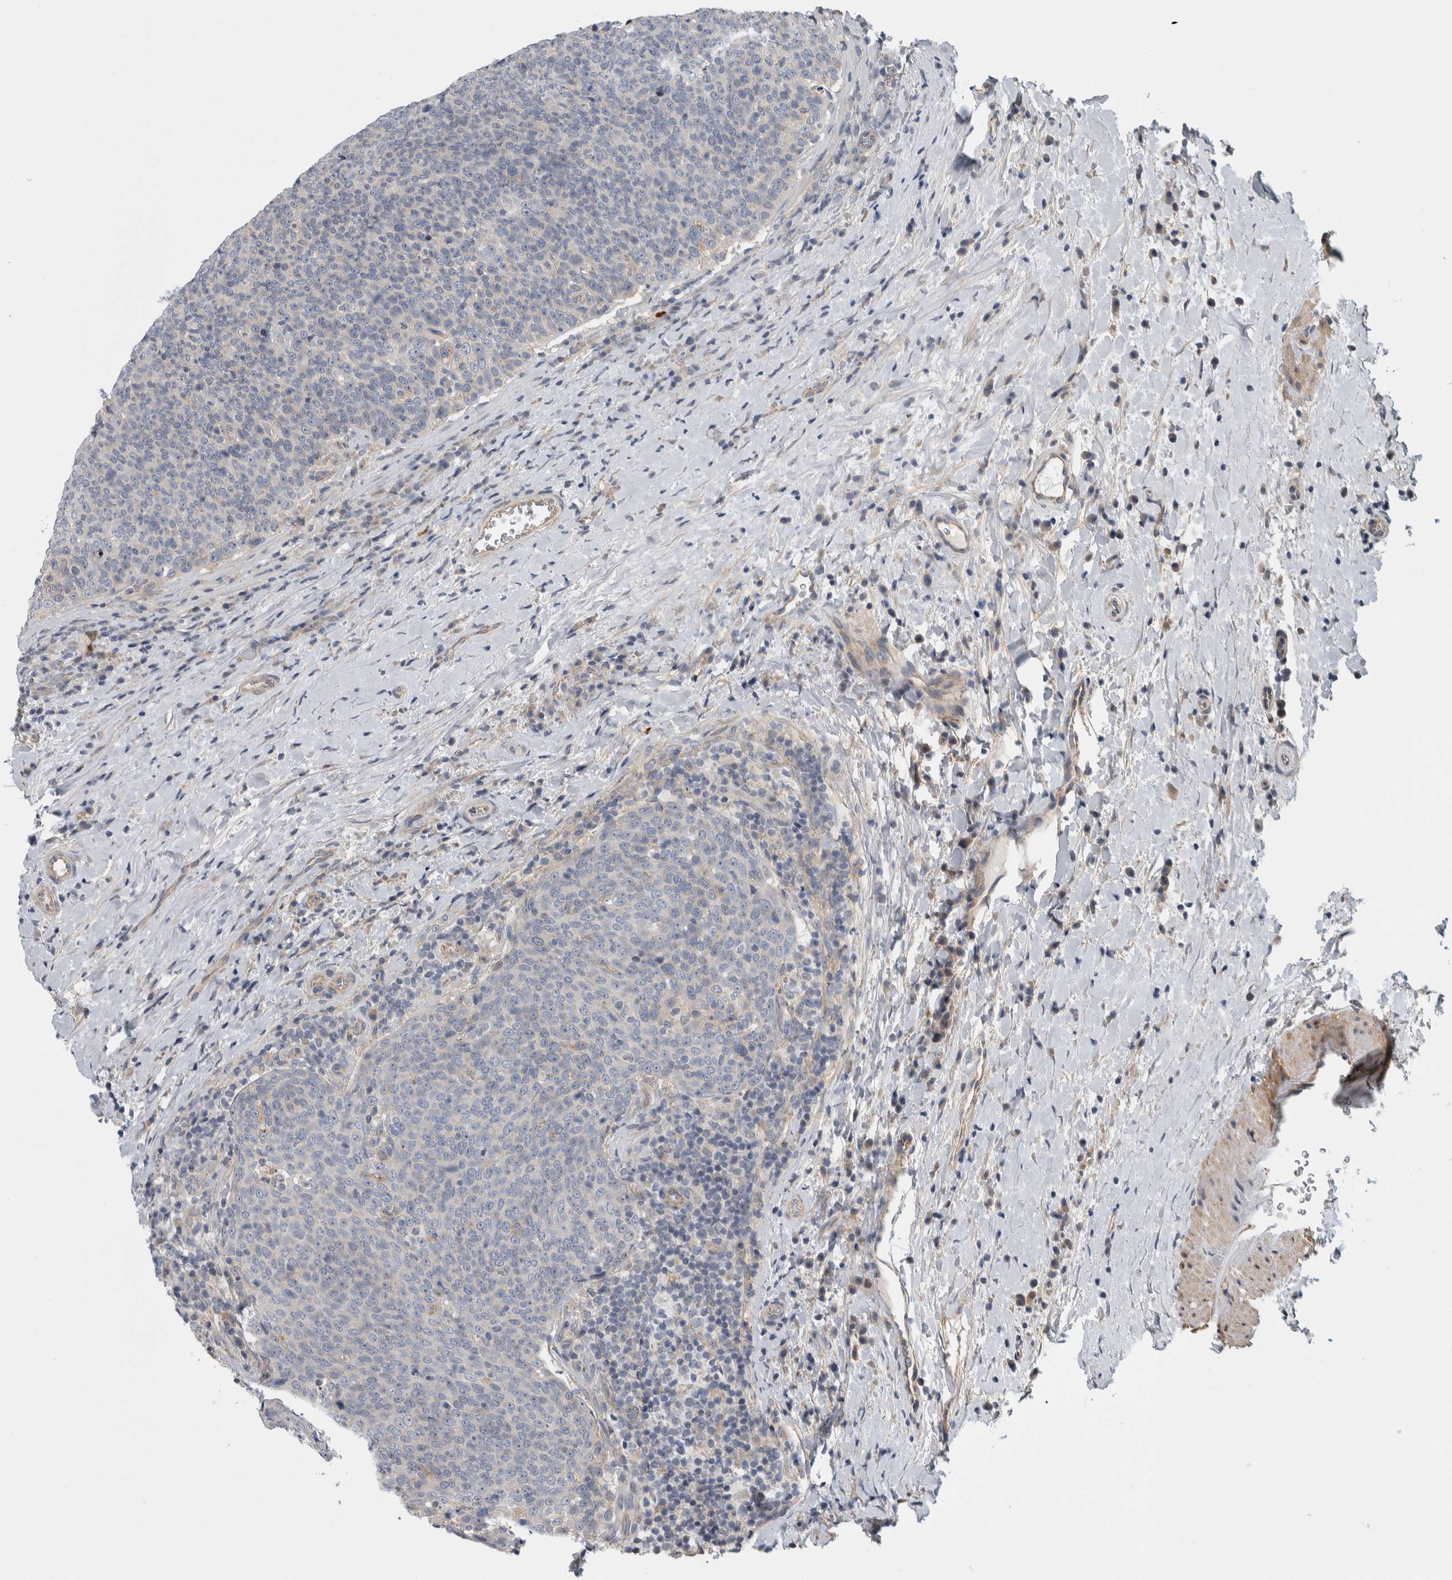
{"staining": {"intensity": "negative", "quantity": "none", "location": "none"}, "tissue": "head and neck cancer", "cell_type": "Tumor cells", "image_type": "cancer", "snomed": [{"axis": "morphology", "description": "Squamous cell carcinoma, NOS"}, {"axis": "morphology", "description": "Squamous cell carcinoma, metastatic, NOS"}, {"axis": "topography", "description": "Lymph node"}, {"axis": "topography", "description": "Head-Neck"}], "caption": "Immunohistochemistry (IHC) image of human head and neck cancer stained for a protein (brown), which exhibits no positivity in tumor cells.", "gene": "KCNJ3", "patient": {"sex": "male", "age": 62}}